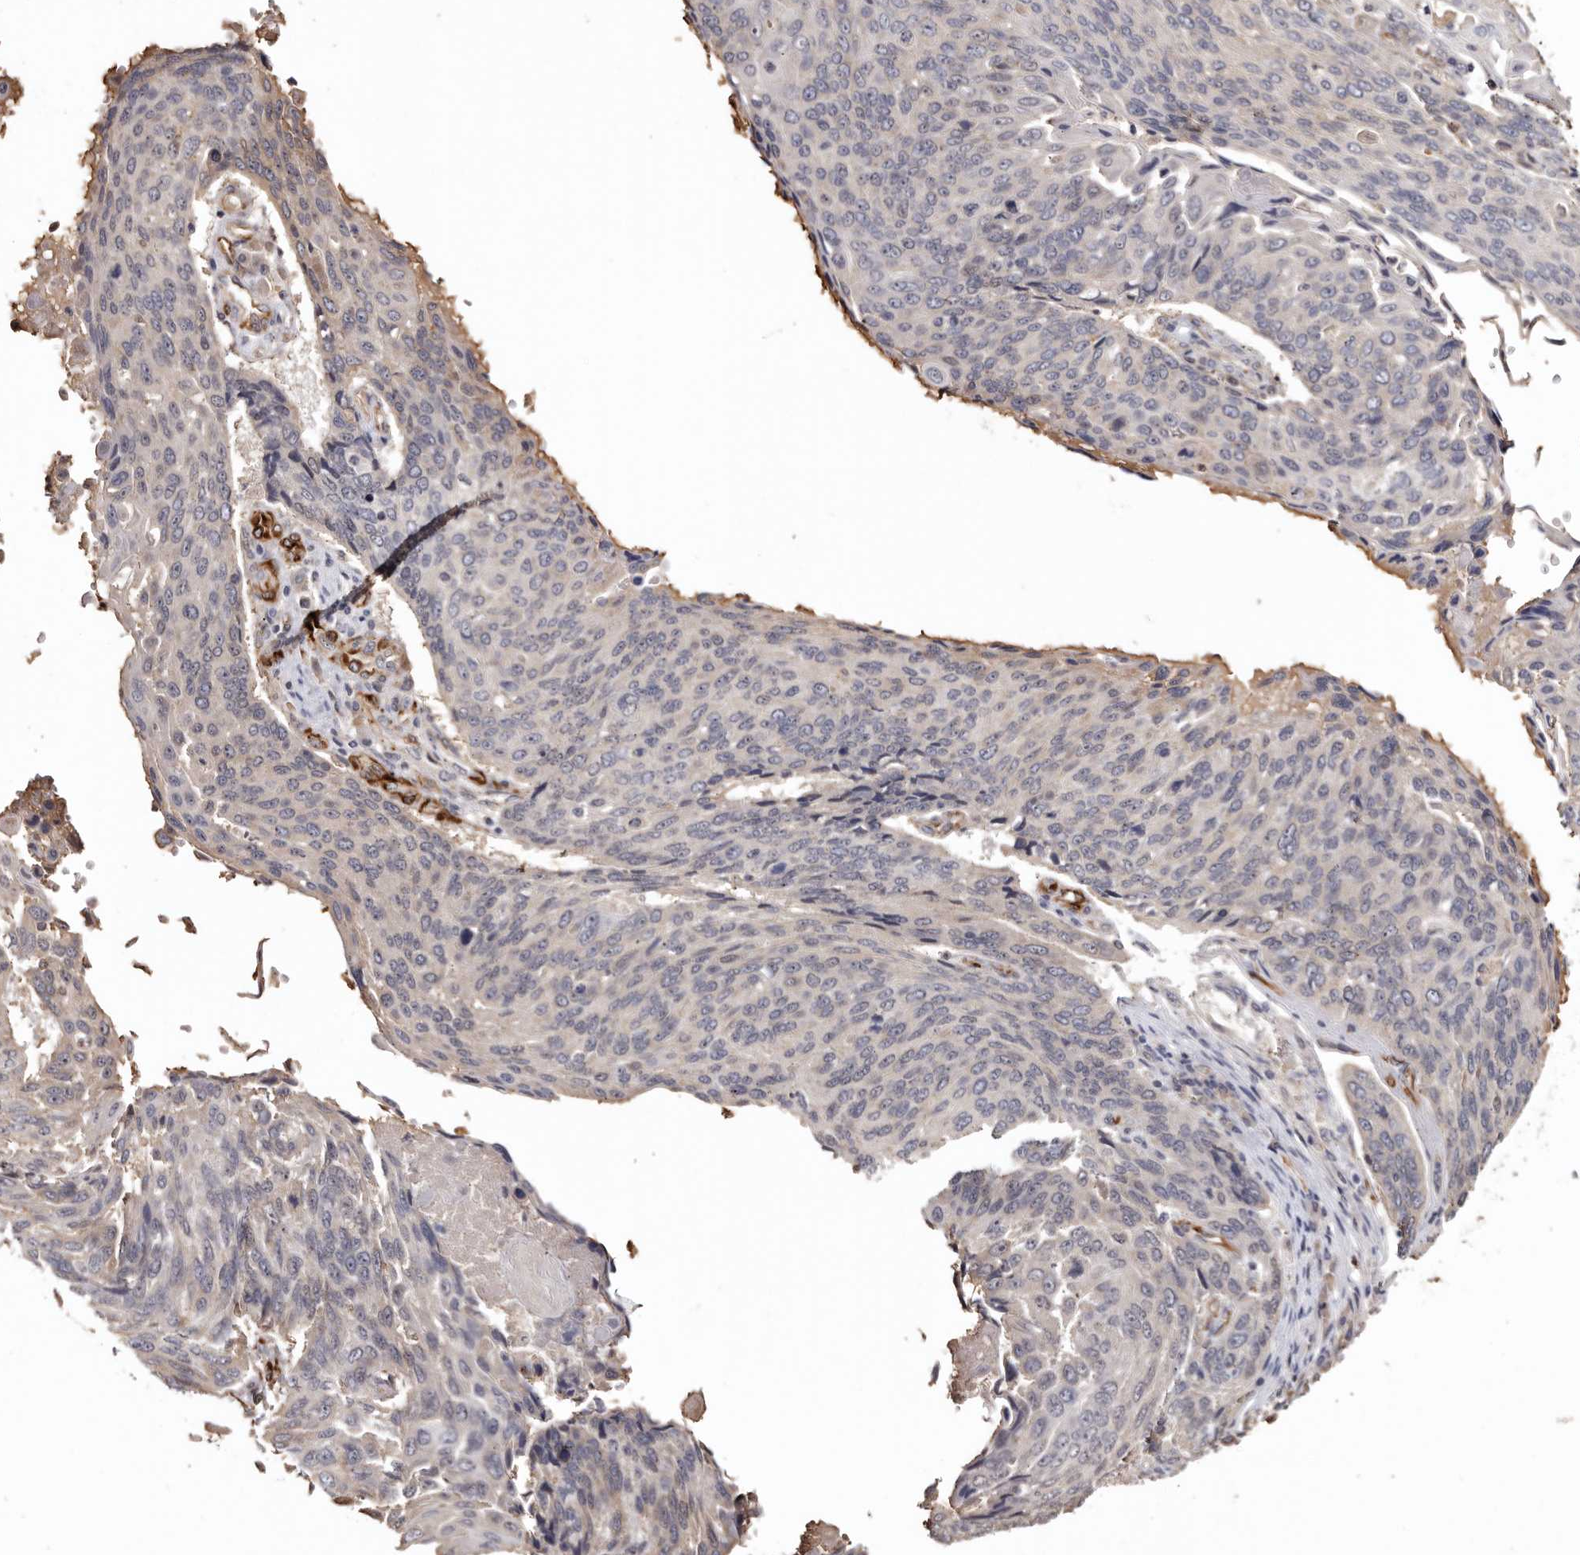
{"staining": {"intensity": "weak", "quantity": "<25%", "location": "cytoplasmic/membranous"}, "tissue": "lung cancer", "cell_type": "Tumor cells", "image_type": "cancer", "snomed": [{"axis": "morphology", "description": "Squamous cell carcinoma, NOS"}, {"axis": "topography", "description": "Lung"}], "caption": "Image shows no significant protein positivity in tumor cells of lung cancer (squamous cell carcinoma).", "gene": "ZNF557", "patient": {"sex": "male", "age": 66}}